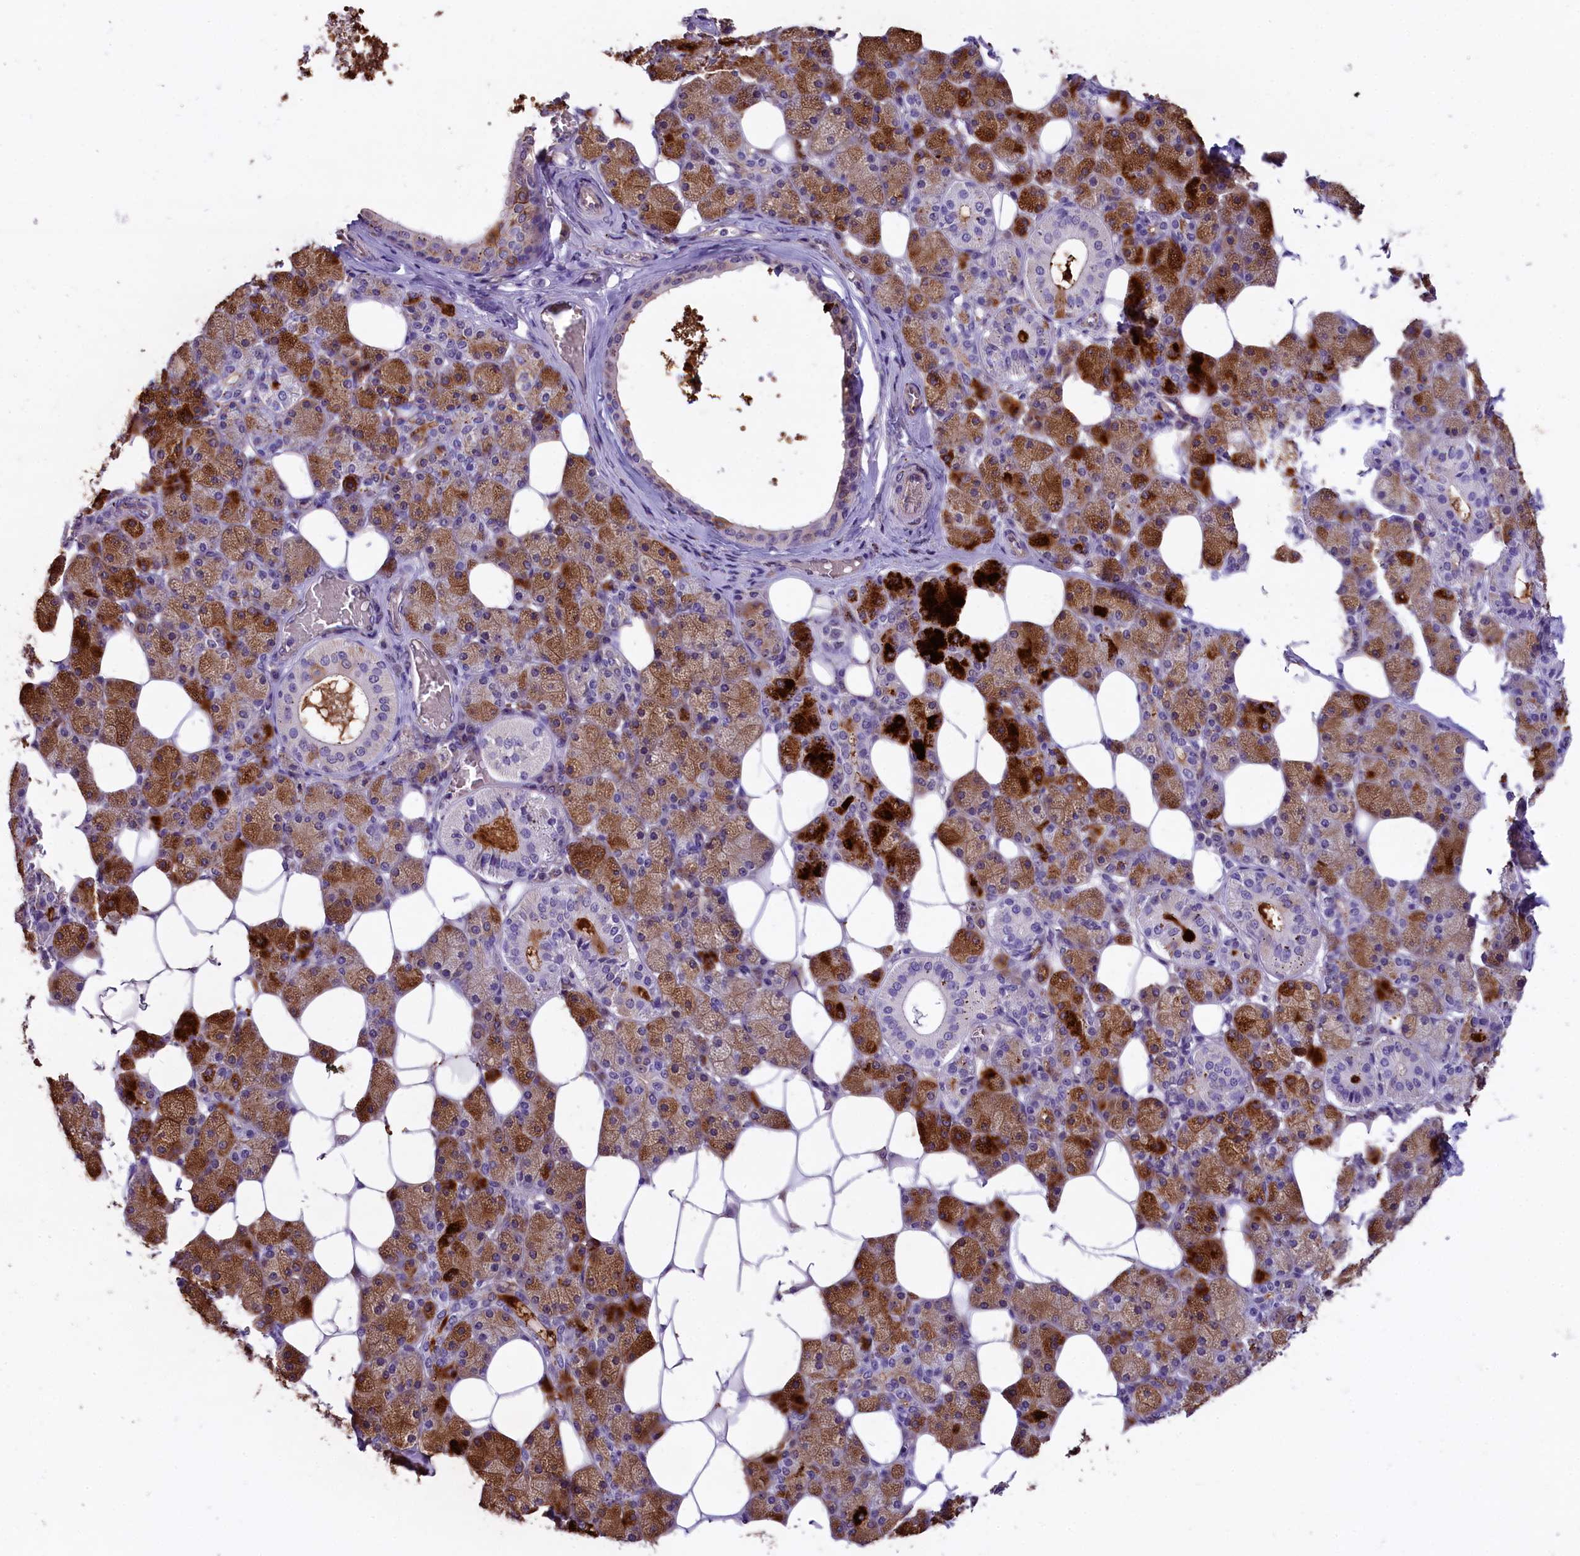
{"staining": {"intensity": "strong", "quantity": "25%-75%", "location": "cytoplasmic/membranous"}, "tissue": "salivary gland", "cell_type": "Glandular cells", "image_type": "normal", "snomed": [{"axis": "morphology", "description": "Normal tissue, NOS"}, {"axis": "topography", "description": "Salivary gland"}], "caption": "Glandular cells reveal strong cytoplasmic/membranous staining in about 25%-75% of cells in benign salivary gland. The protein is stained brown, and the nuclei are stained in blue (DAB IHC with brightfield microscopy, high magnification).", "gene": "CCDC32", "patient": {"sex": "female", "age": 33}}